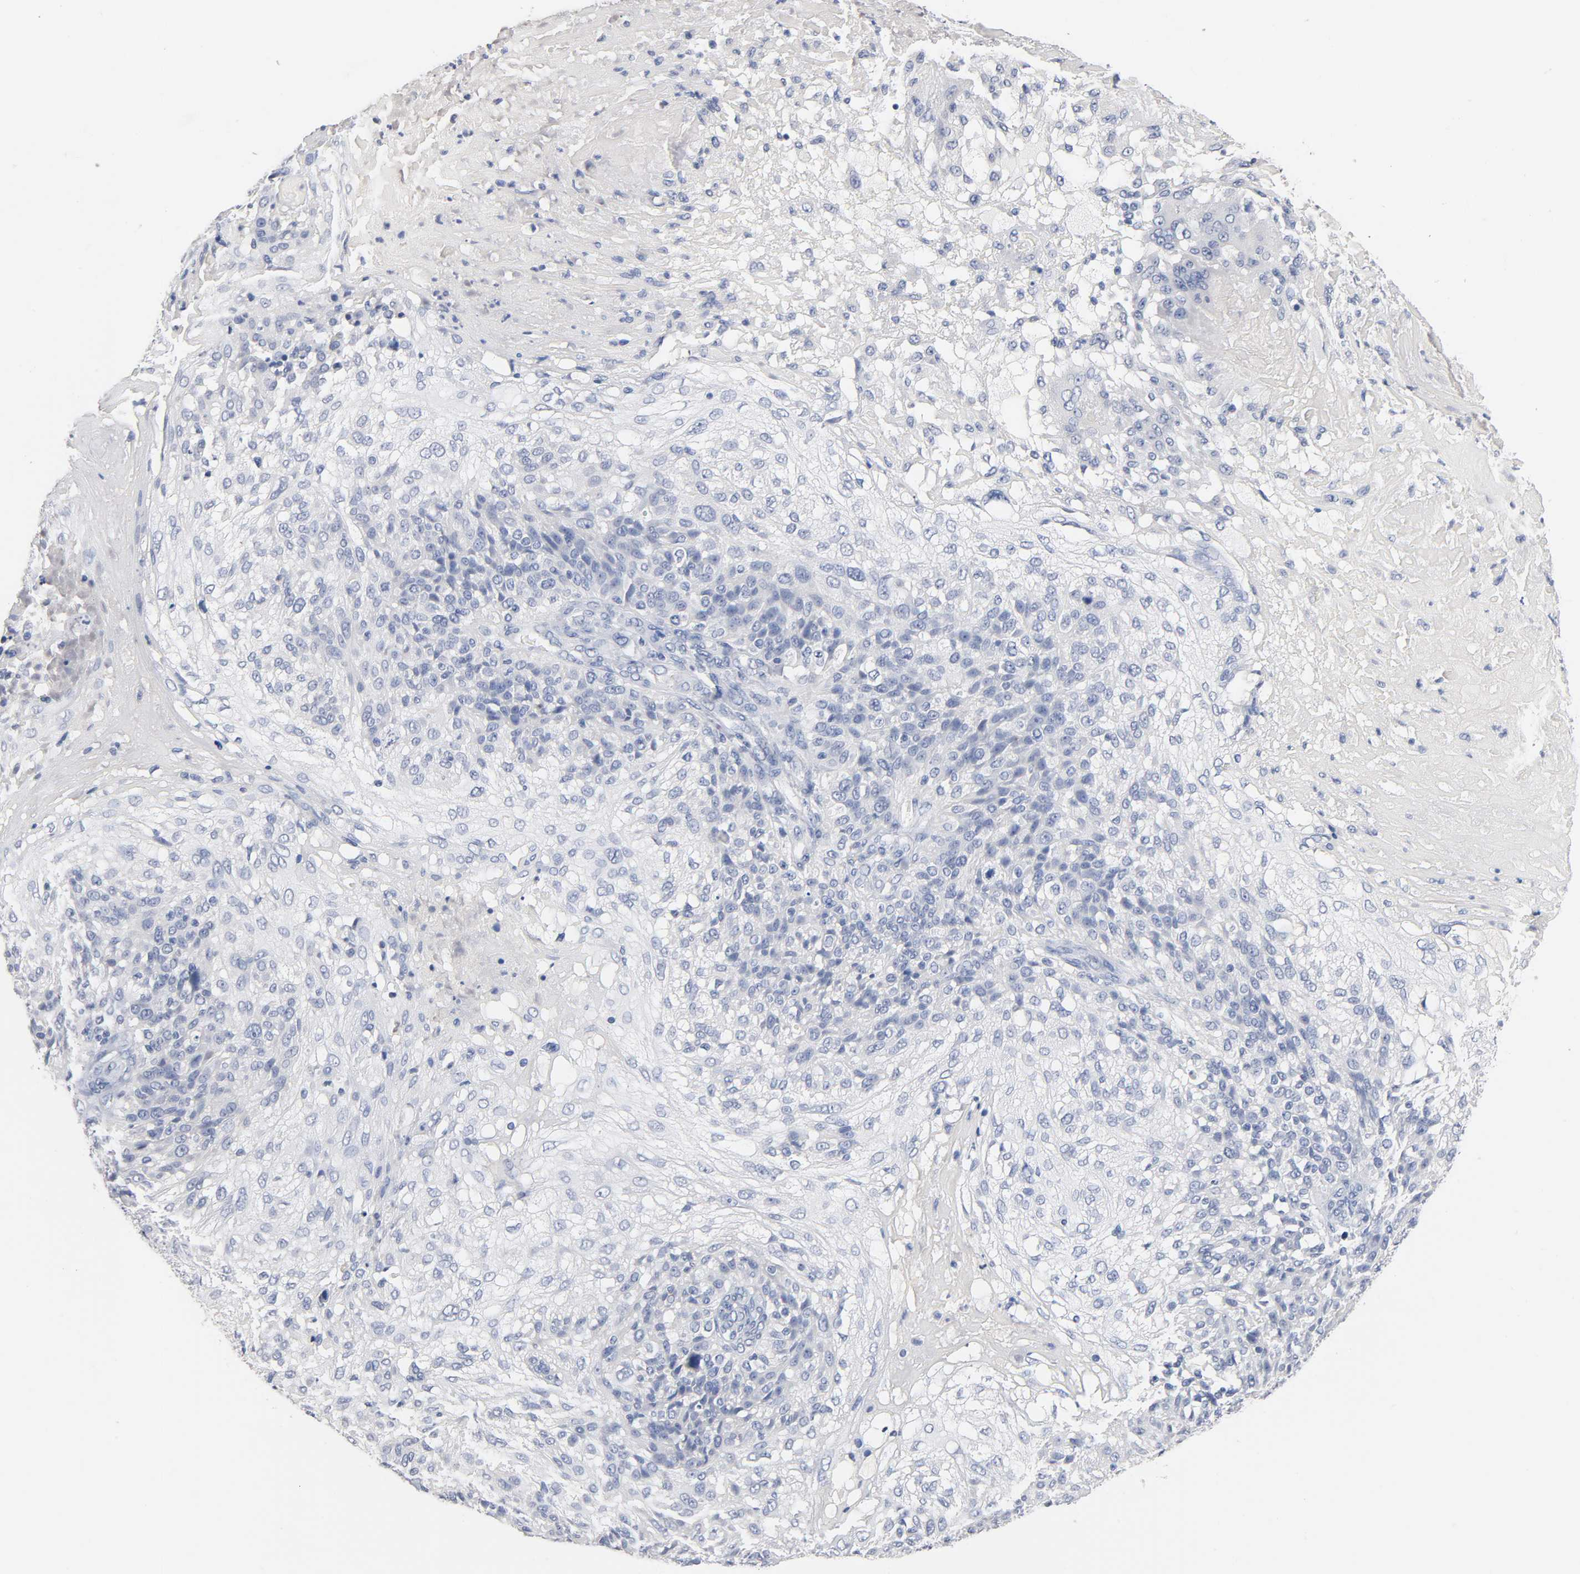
{"staining": {"intensity": "negative", "quantity": "none", "location": "none"}, "tissue": "skin cancer", "cell_type": "Tumor cells", "image_type": "cancer", "snomed": [{"axis": "morphology", "description": "Normal tissue, NOS"}, {"axis": "morphology", "description": "Squamous cell carcinoma, NOS"}, {"axis": "topography", "description": "Skin"}], "caption": "A high-resolution histopathology image shows IHC staining of squamous cell carcinoma (skin), which displays no significant expression in tumor cells. Nuclei are stained in blue.", "gene": "ZCCHC13", "patient": {"sex": "female", "age": 83}}